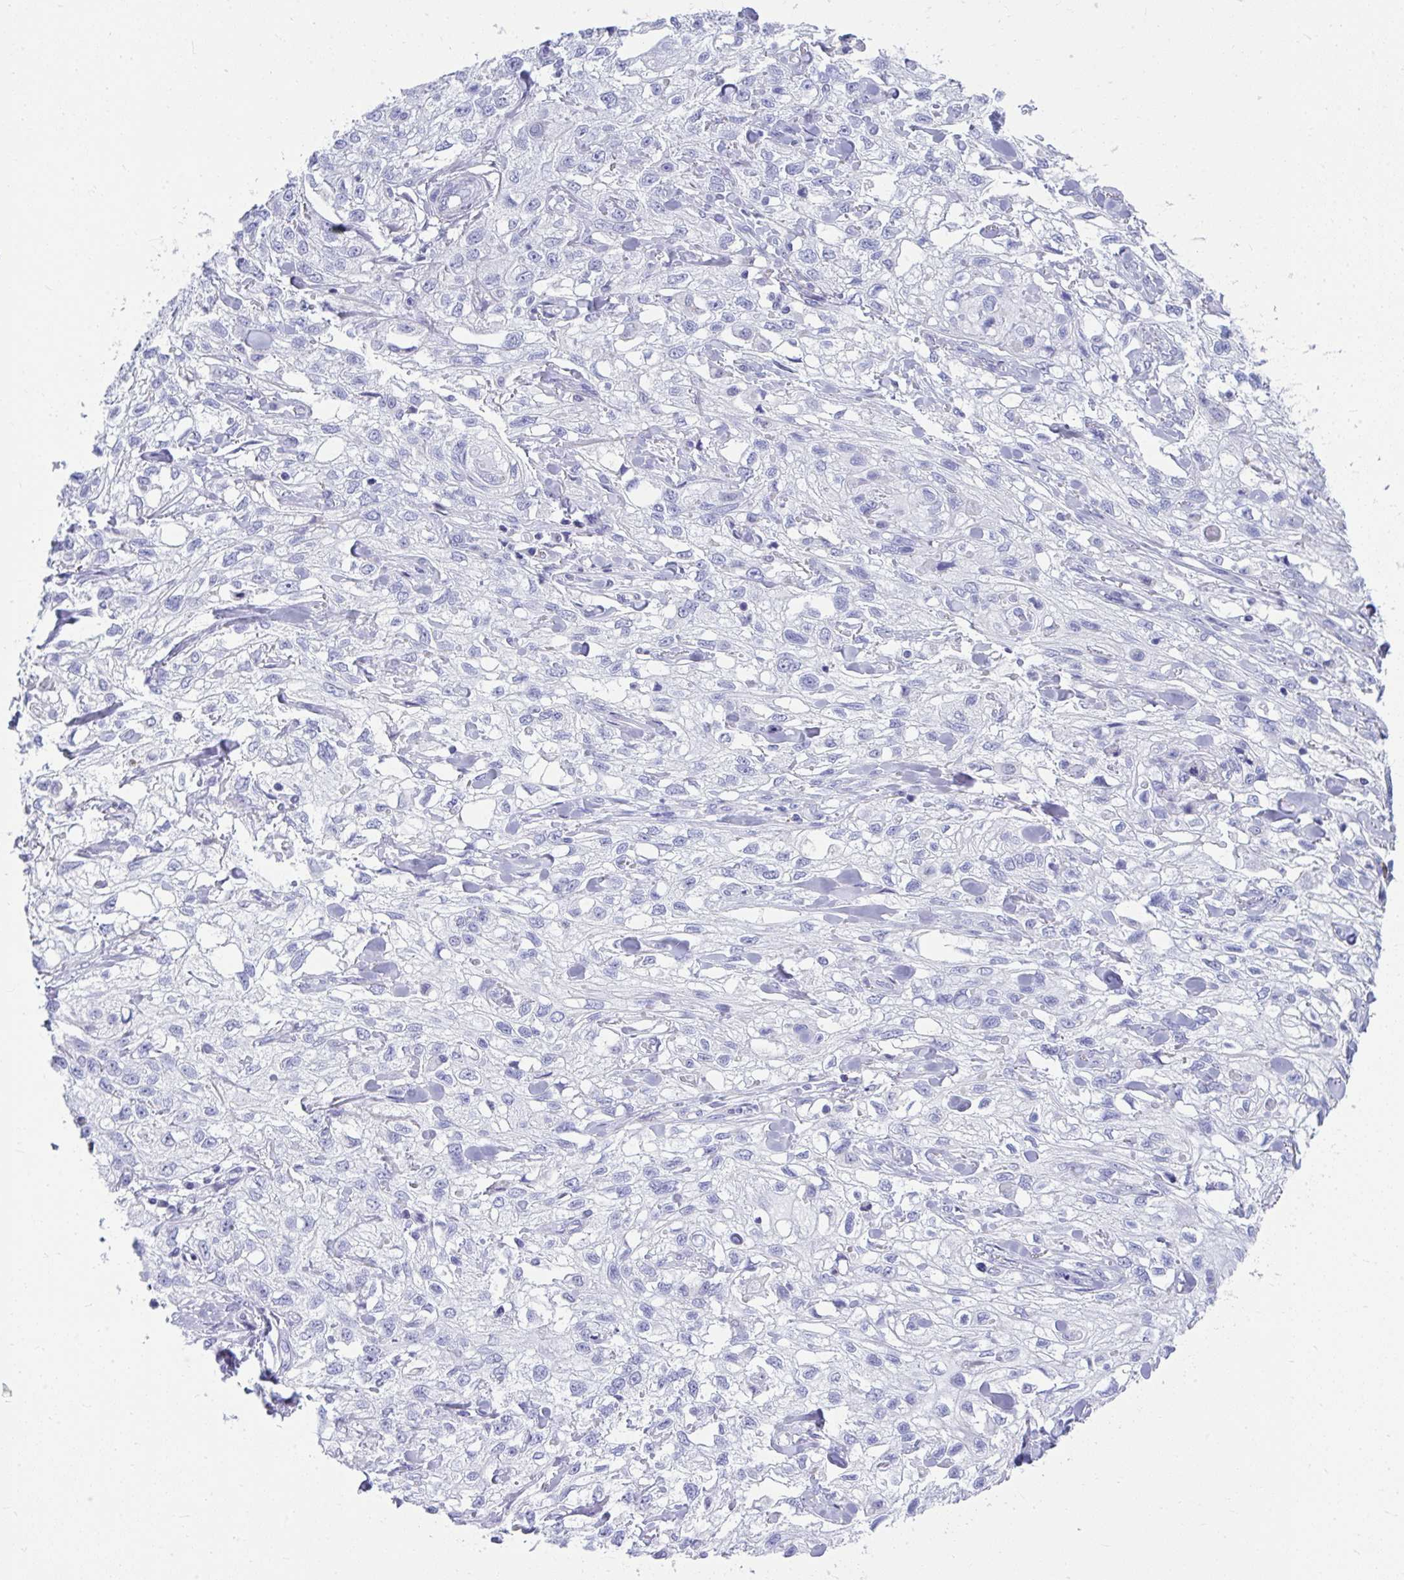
{"staining": {"intensity": "negative", "quantity": "none", "location": "none"}, "tissue": "skin cancer", "cell_type": "Tumor cells", "image_type": "cancer", "snomed": [{"axis": "morphology", "description": "Squamous cell carcinoma, NOS"}, {"axis": "topography", "description": "Skin"}, {"axis": "topography", "description": "Vulva"}], "caption": "Tumor cells are negative for brown protein staining in skin cancer (squamous cell carcinoma).", "gene": "ISL1", "patient": {"sex": "female", "age": 86}}